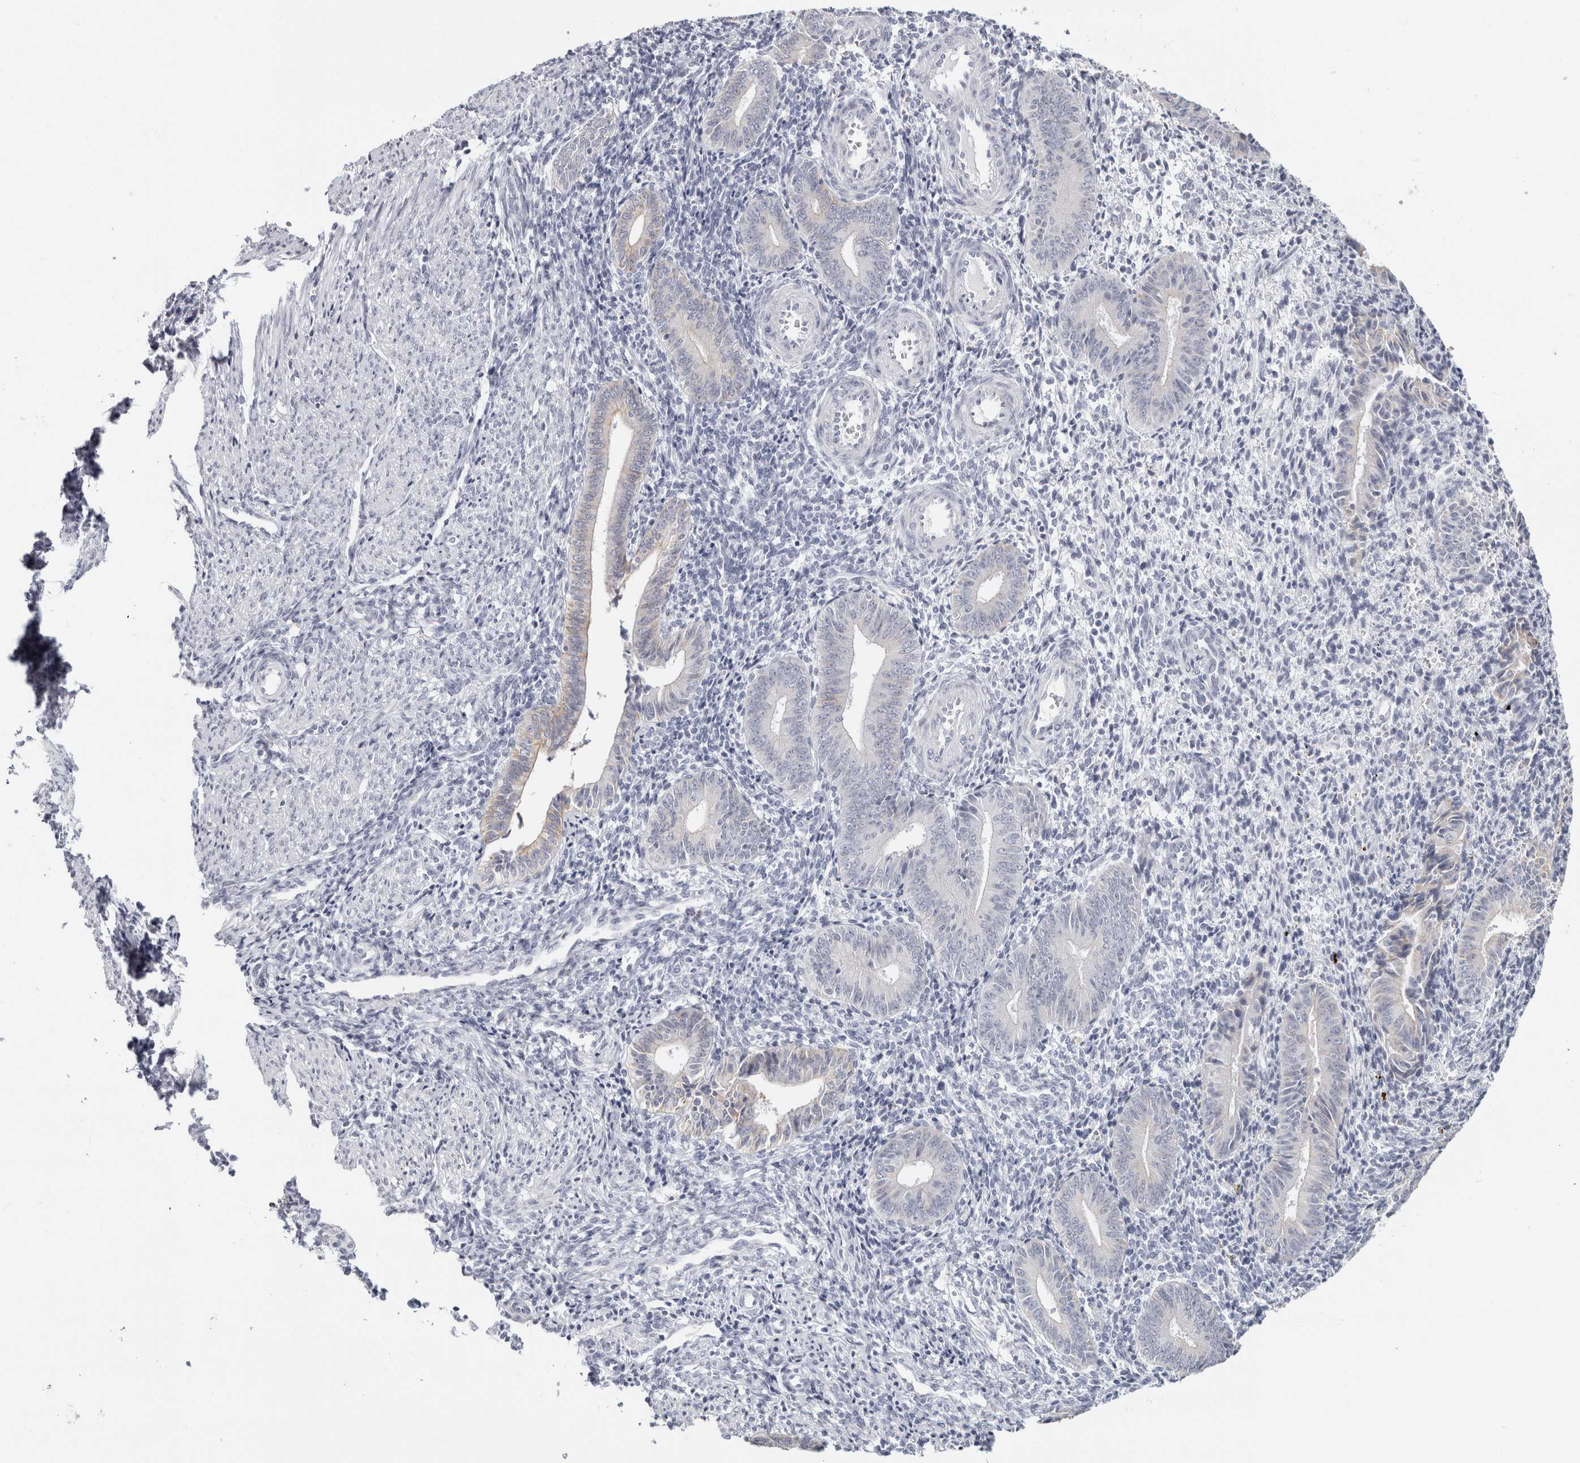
{"staining": {"intensity": "negative", "quantity": "none", "location": "none"}, "tissue": "endometrium", "cell_type": "Cells in endometrial stroma", "image_type": "normal", "snomed": [{"axis": "morphology", "description": "Normal tissue, NOS"}, {"axis": "topography", "description": "Uterus"}, {"axis": "topography", "description": "Endometrium"}], "caption": "Immunohistochemistry (IHC) micrograph of normal endometrium stained for a protein (brown), which exhibits no staining in cells in endometrial stroma.", "gene": "RPH3AL", "patient": {"sex": "female", "age": 33}}